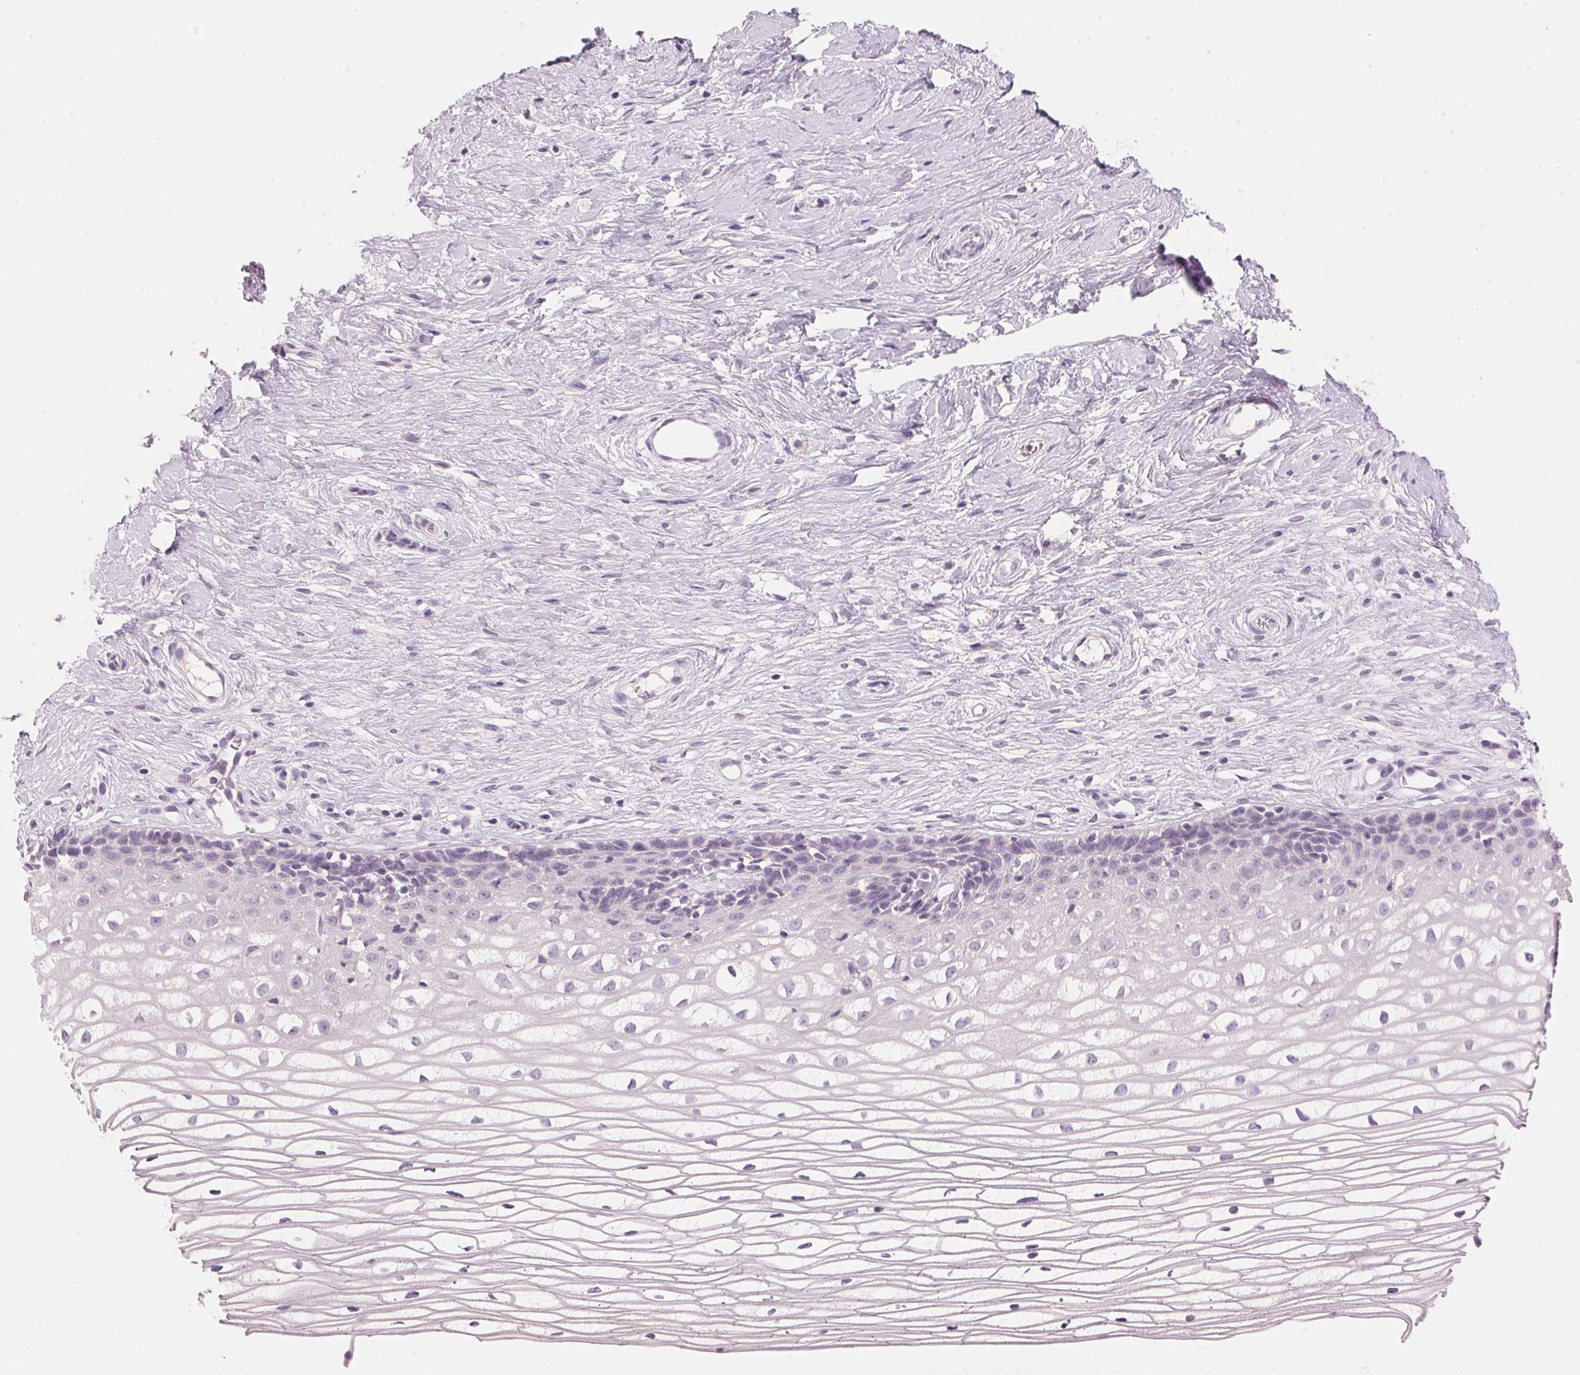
{"staining": {"intensity": "negative", "quantity": "none", "location": "none"}, "tissue": "cervix", "cell_type": "Glandular cells", "image_type": "normal", "snomed": [{"axis": "morphology", "description": "Normal tissue, NOS"}, {"axis": "topography", "description": "Cervix"}], "caption": "High magnification brightfield microscopy of benign cervix stained with DAB (3,3'-diaminobenzidine) (brown) and counterstained with hematoxylin (blue): glandular cells show no significant staining. Nuclei are stained in blue.", "gene": "CYP11B1", "patient": {"sex": "female", "age": 40}}